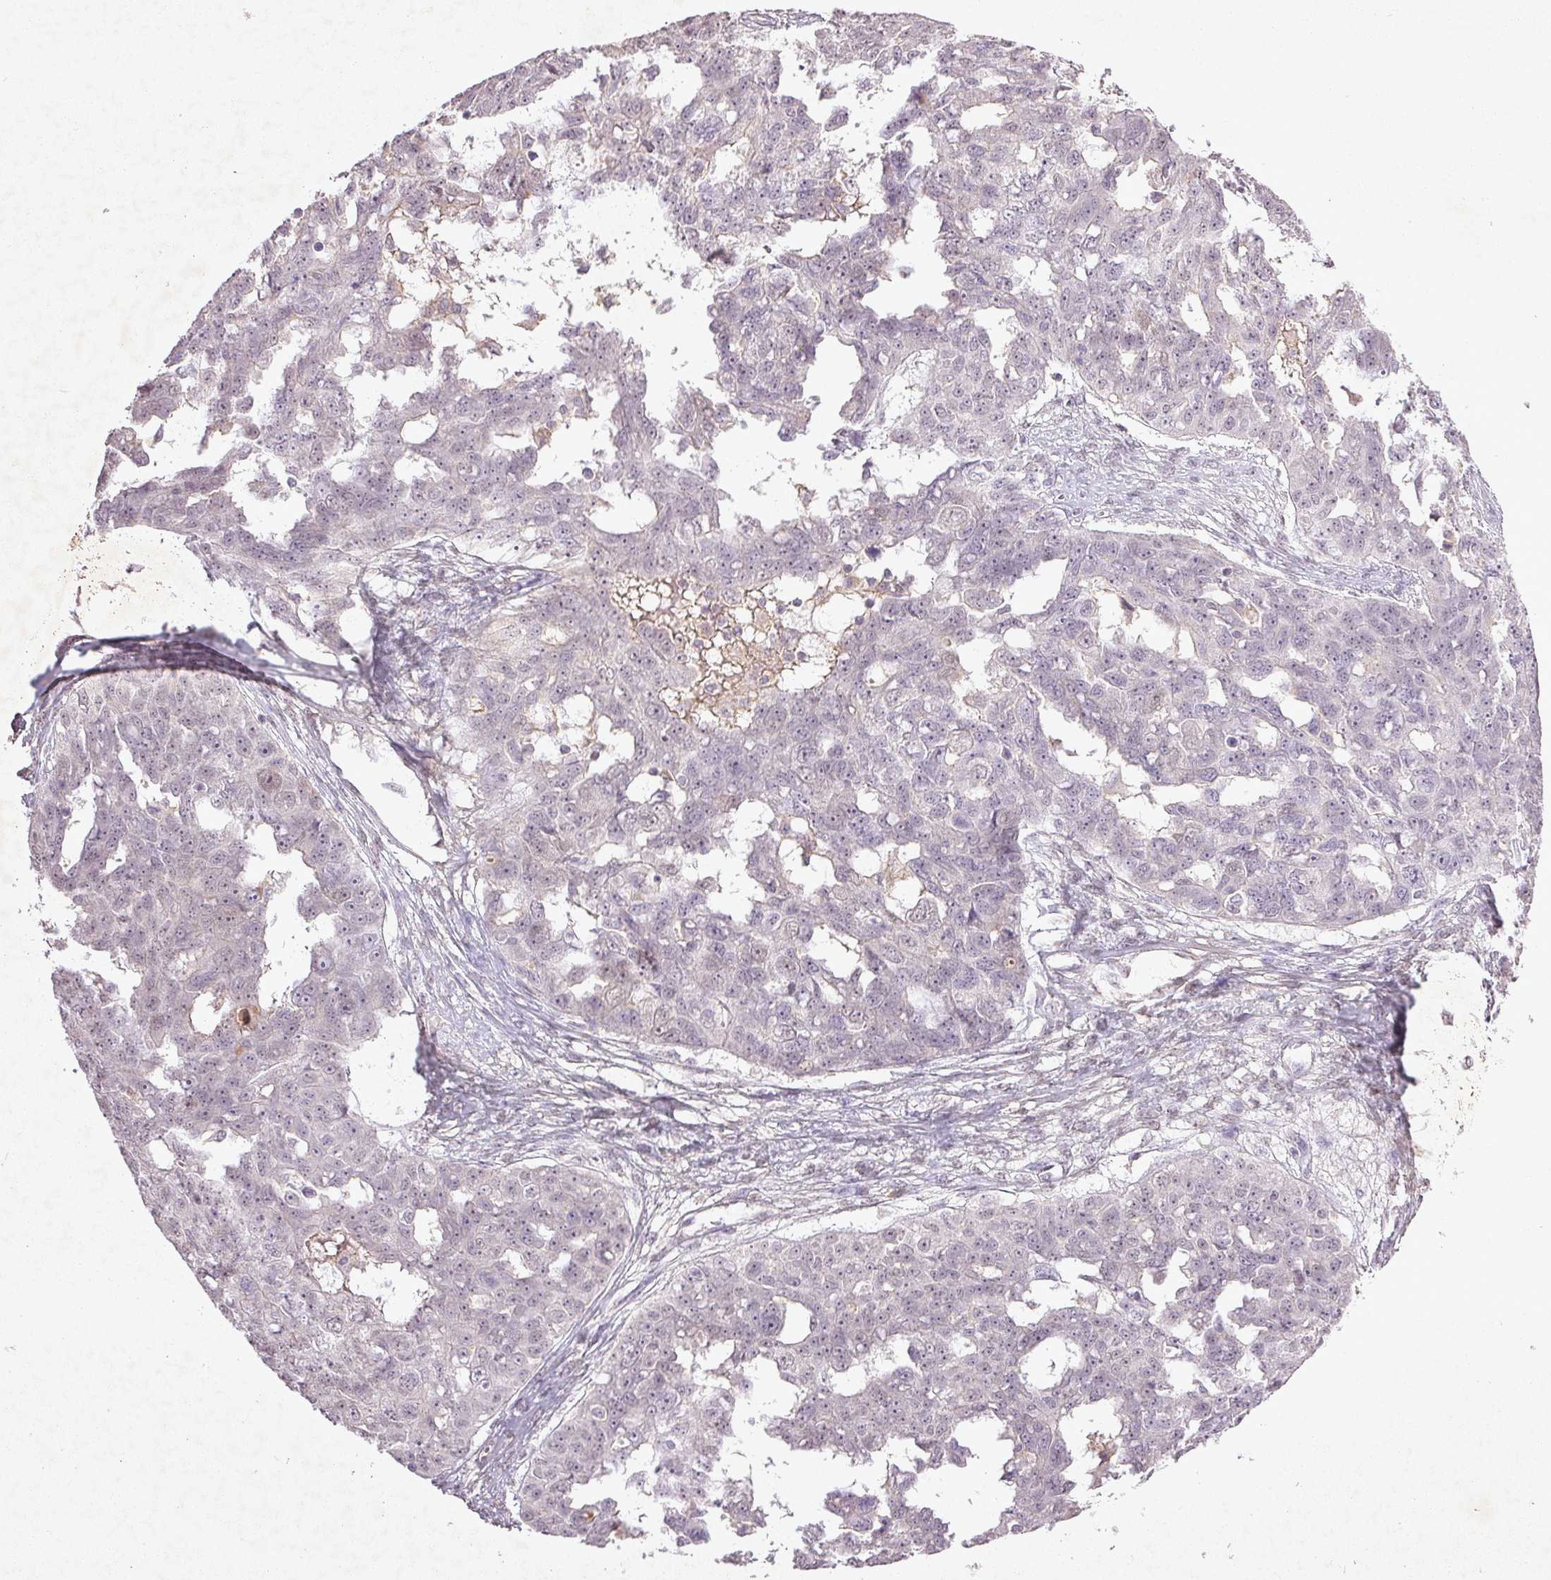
{"staining": {"intensity": "negative", "quantity": "none", "location": "none"}, "tissue": "ovarian cancer", "cell_type": "Tumor cells", "image_type": "cancer", "snomed": [{"axis": "morphology", "description": "Carcinoma, endometroid"}, {"axis": "topography", "description": "Ovary"}], "caption": "Immunohistochemistry (IHC) of ovarian endometroid carcinoma shows no positivity in tumor cells. Nuclei are stained in blue.", "gene": "FAM168B", "patient": {"sex": "female", "age": 70}}